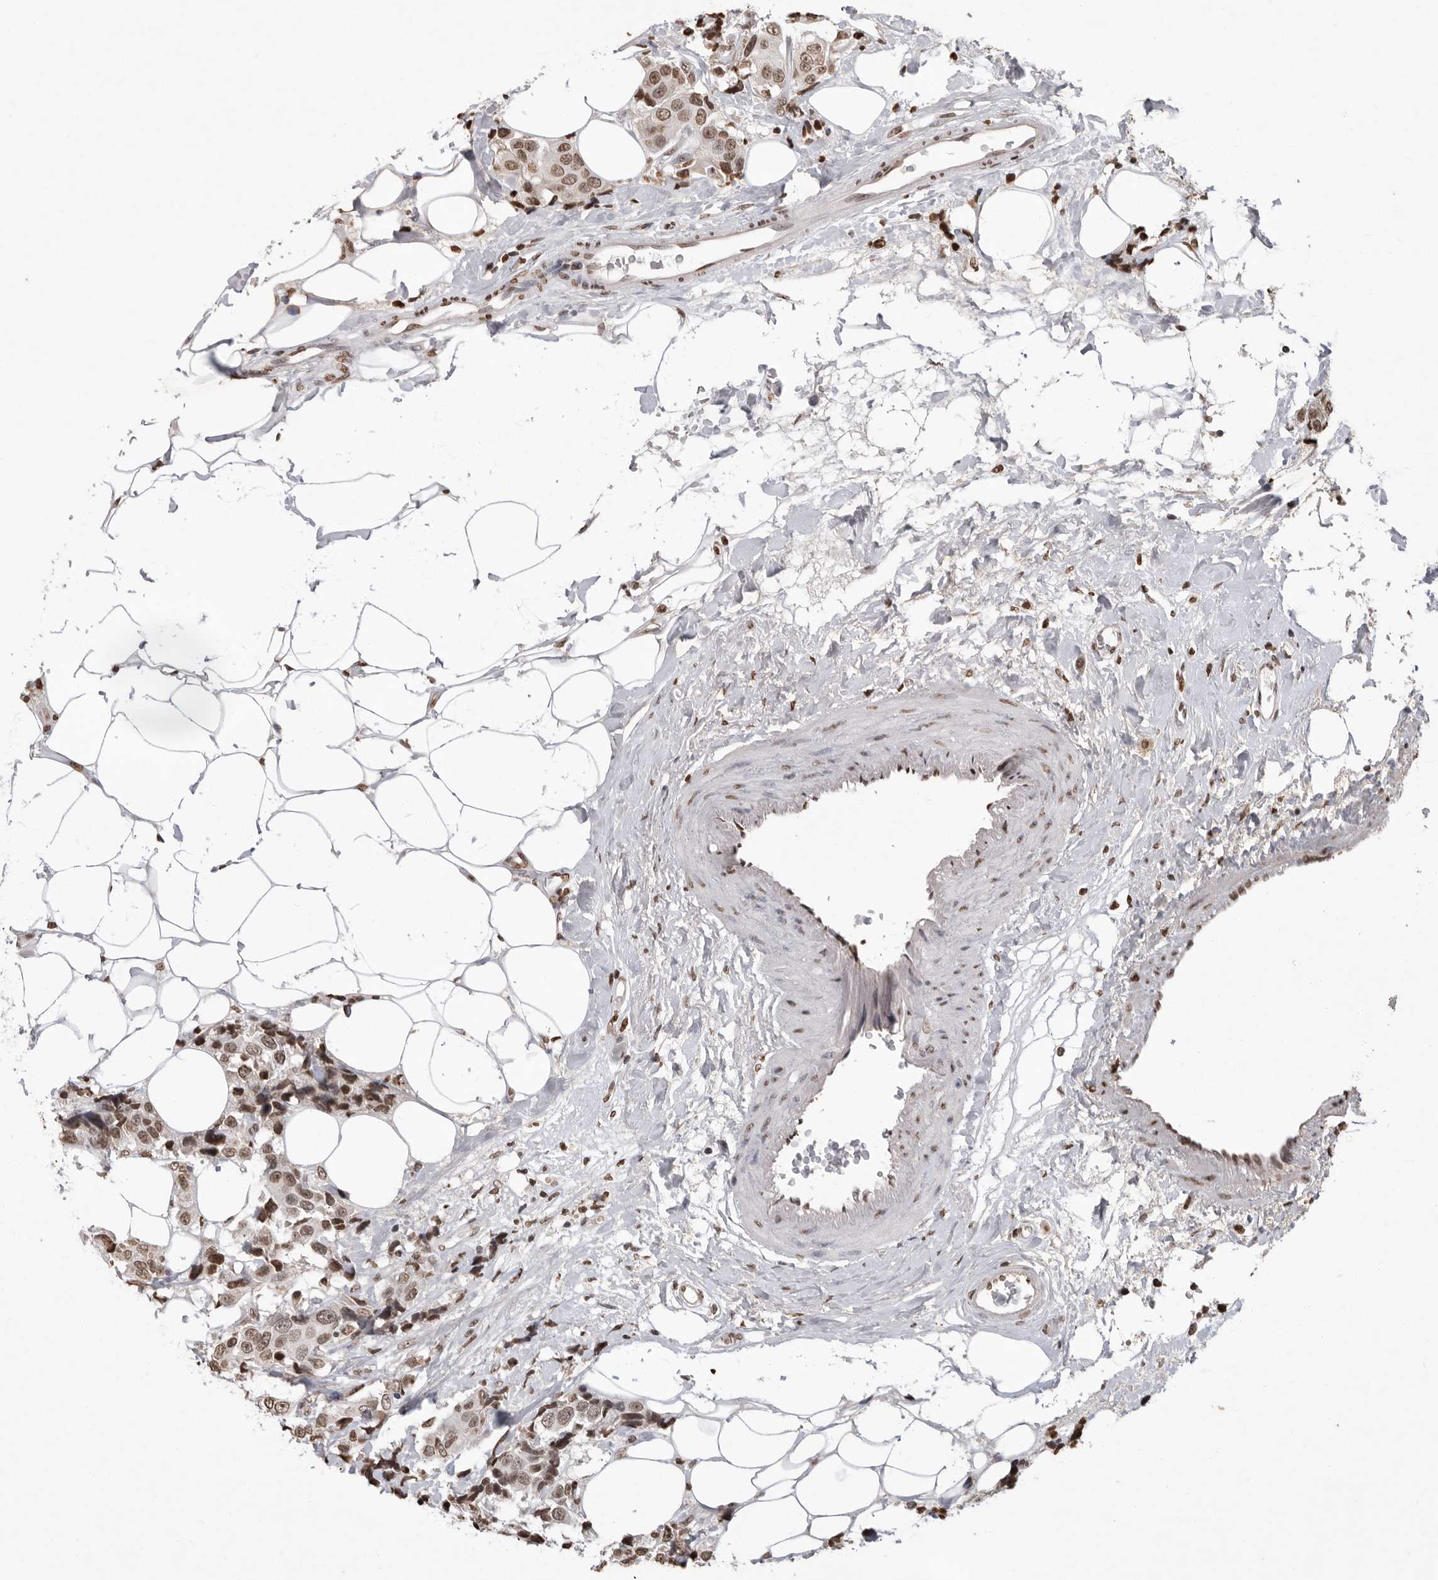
{"staining": {"intensity": "moderate", "quantity": ">75%", "location": "nuclear"}, "tissue": "breast cancer", "cell_type": "Tumor cells", "image_type": "cancer", "snomed": [{"axis": "morphology", "description": "Normal tissue, NOS"}, {"axis": "morphology", "description": "Duct carcinoma"}, {"axis": "topography", "description": "Breast"}], "caption": "IHC of breast intraductal carcinoma displays medium levels of moderate nuclear positivity in about >75% of tumor cells. Immunohistochemistry (ihc) stains the protein in brown and the nuclei are stained blue.", "gene": "WDR45", "patient": {"sex": "female", "age": 39}}